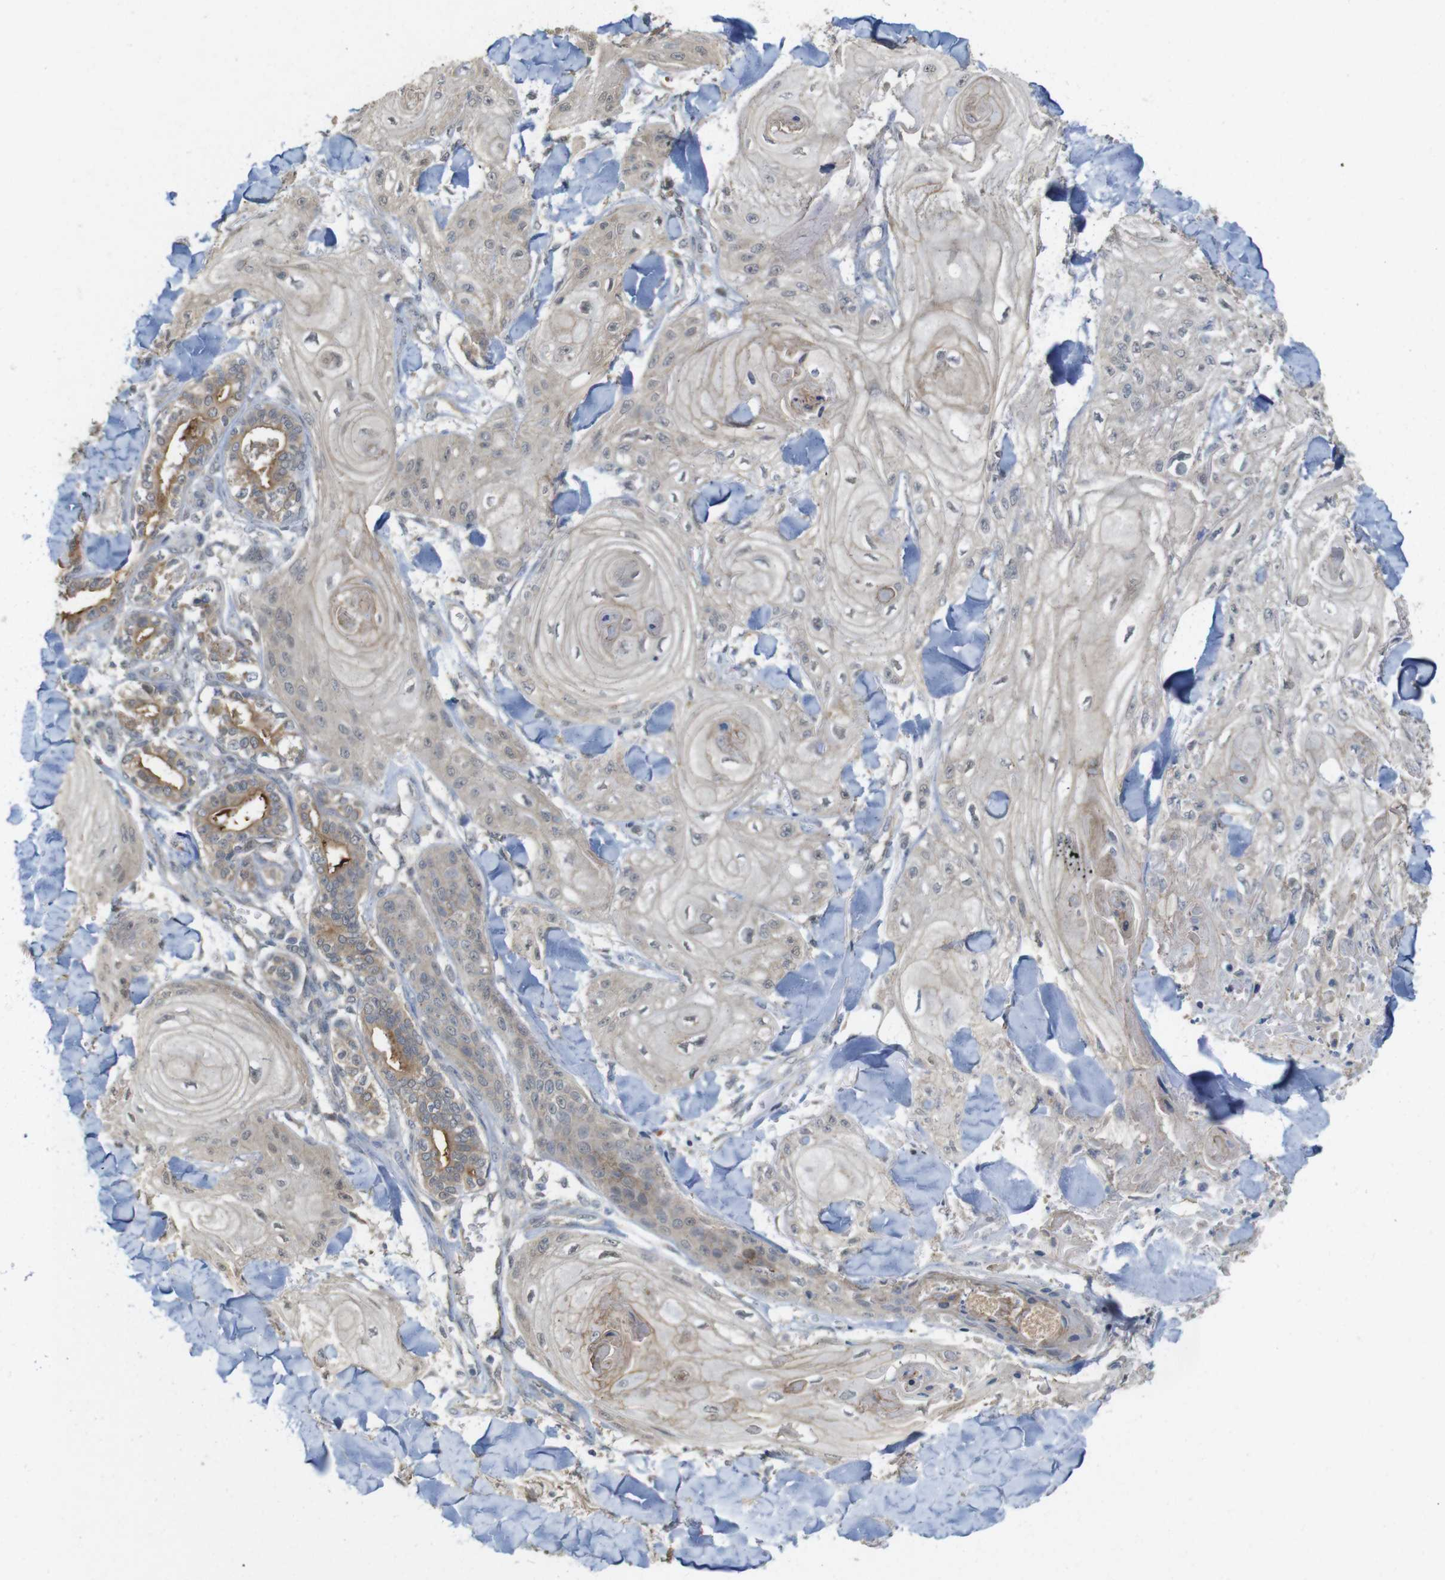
{"staining": {"intensity": "weak", "quantity": "<25%", "location": "cytoplasmic/membranous"}, "tissue": "skin cancer", "cell_type": "Tumor cells", "image_type": "cancer", "snomed": [{"axis": "morphology", "description": "Squamous cell carcinoma, NOS"}, {"axis": "topography", "description": "Skin"}], "caption": "A high-resolution photomicrograph shows immunohistochemistry (IHC) staining of squamous cell carcinoma (skin), which exhibits no significant staining in tumor cells.", "gene": "CDC34", "patient": {"sex": "male", "age": 74}}